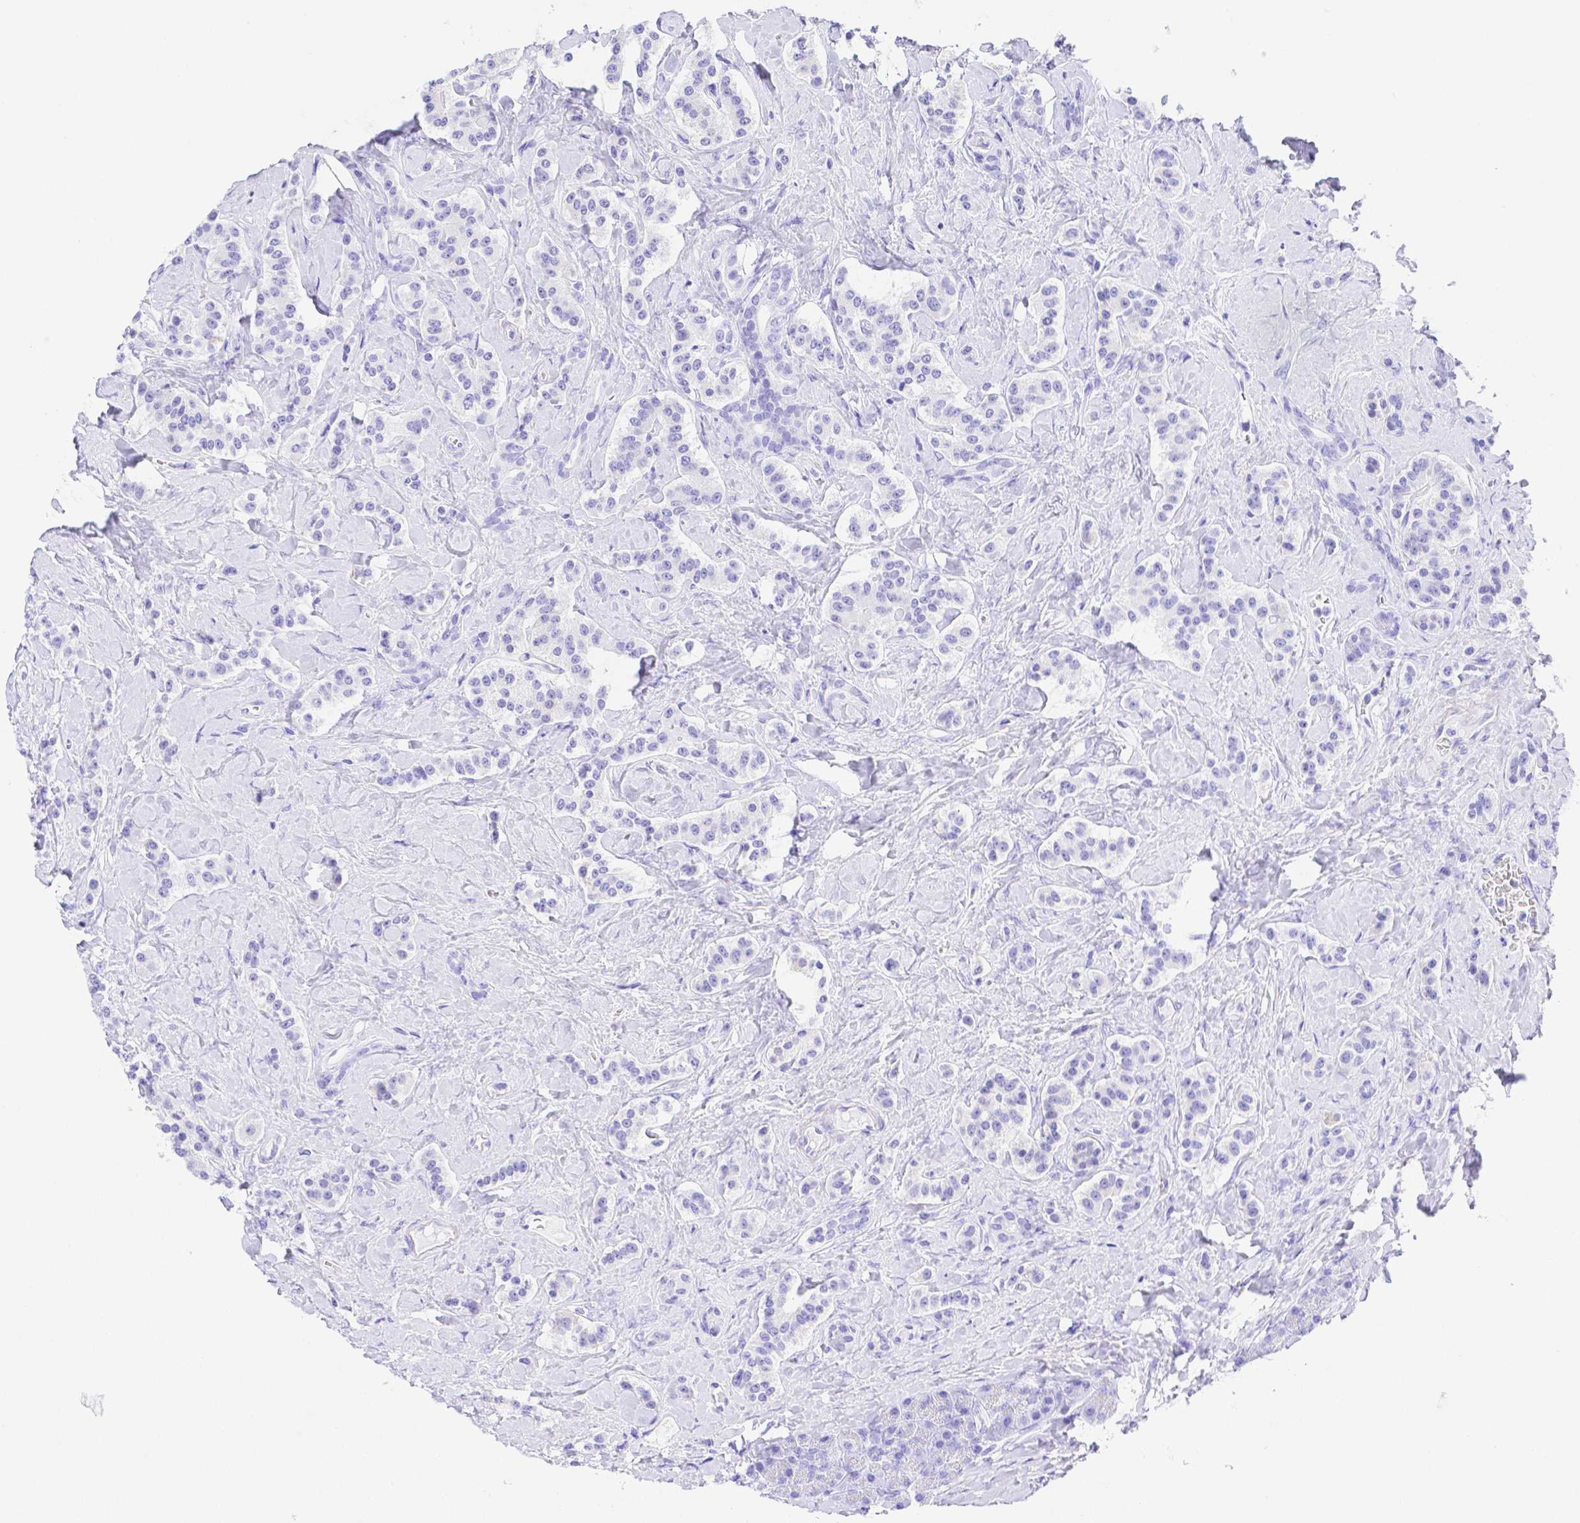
{"staining": {"intensity": "negative", "quantity": "none", "location": "none"}, "tissue": "carcinoid", "cell_type": "Tumor cells", "image_type": "cancer", "snomed": [{"axis": "morphology", "description": "Normal tissue, NOS"}, {"axis": "morphology", "description": "Carcinoid, malignant, NOS"}, {"axis": "topography", "description": "Pancreas"}], "caption": "The micrograph displays no significant expression in tumor cells of carcinoid.", "gene": "SMR3A", "patient": {"sex": "male", "age": 36}}